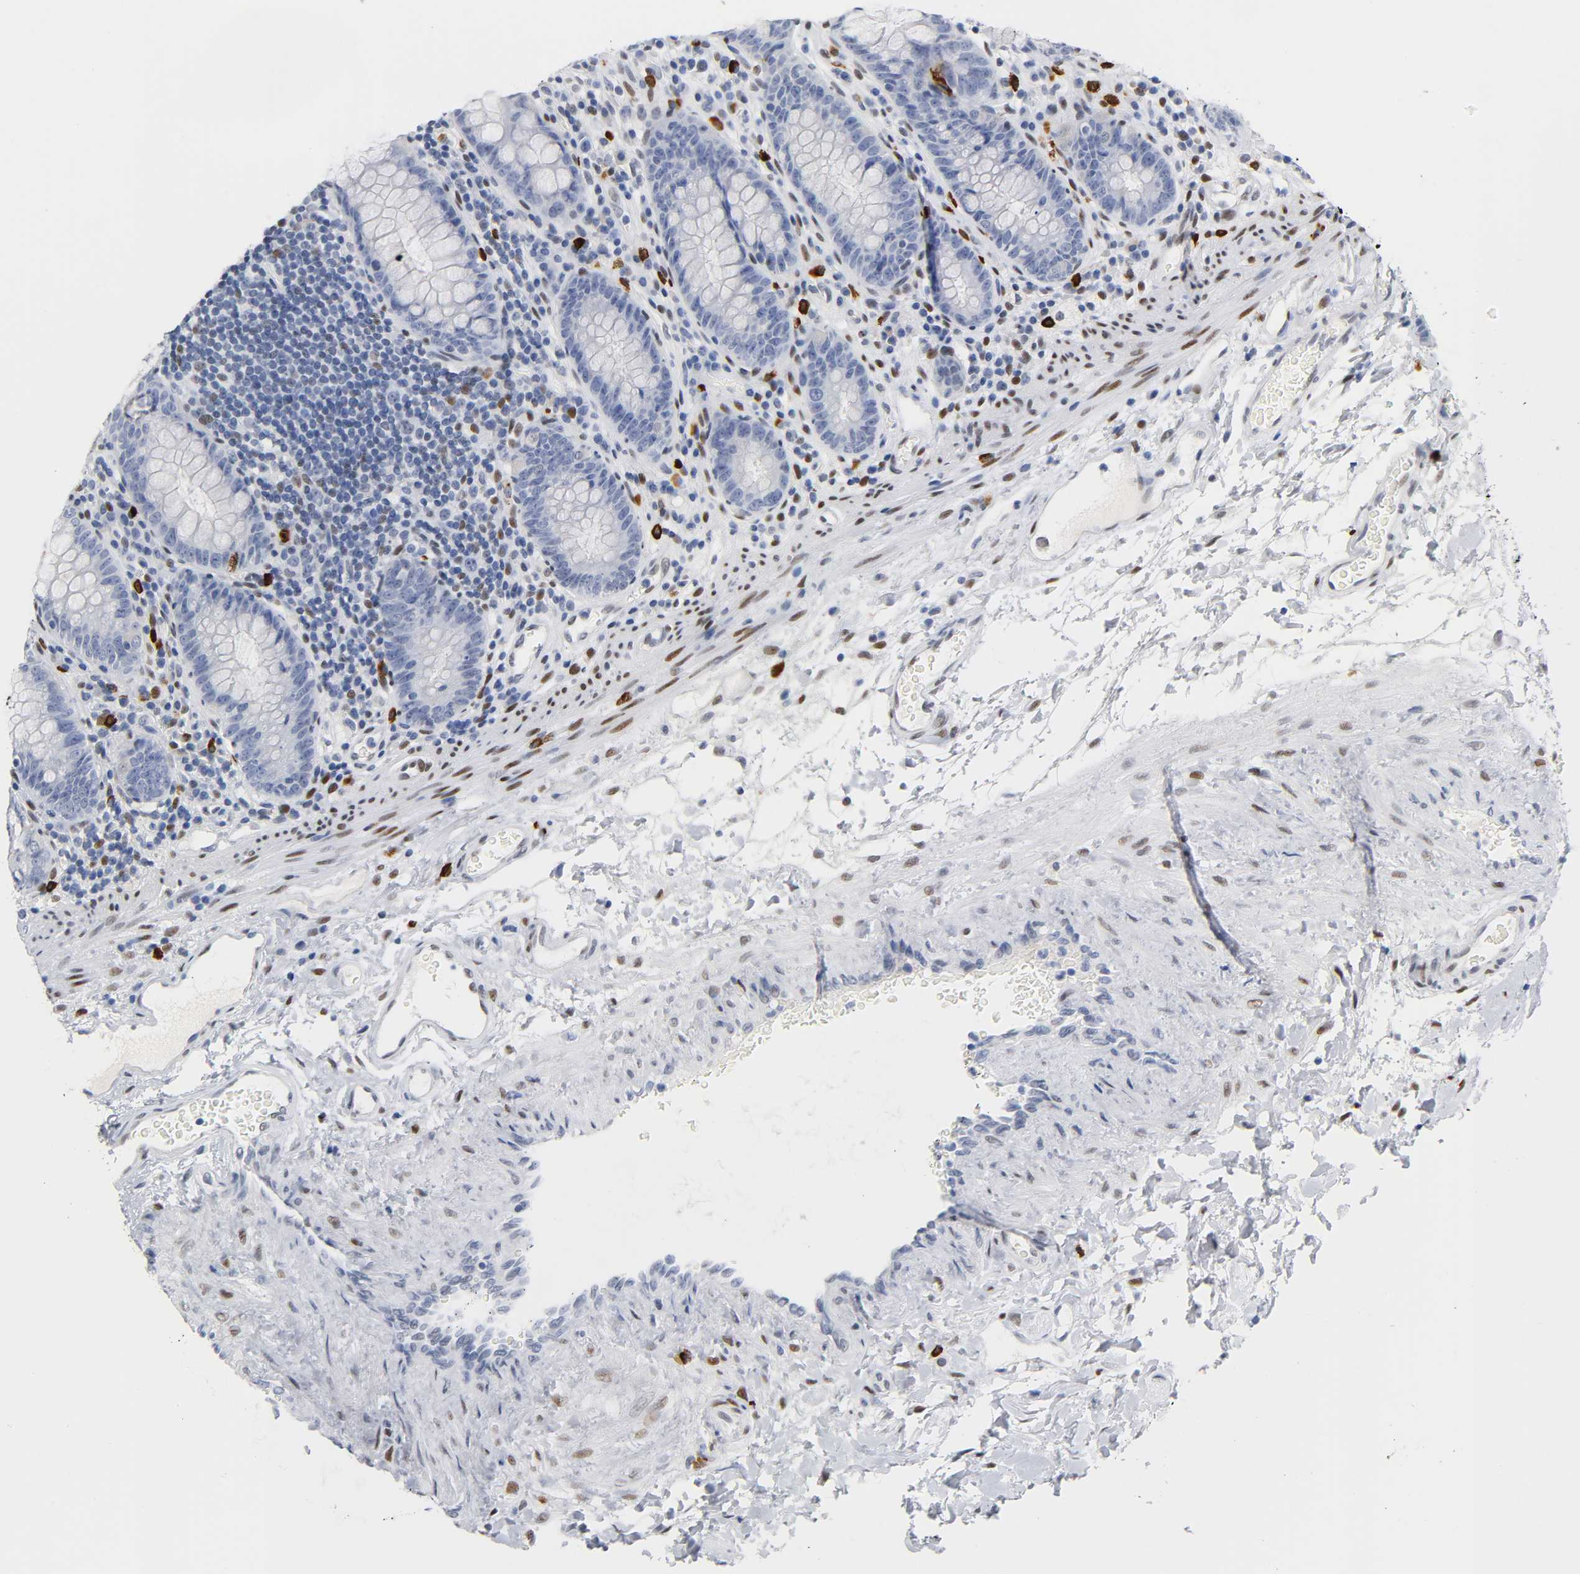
{"staining": {"intensity": "weak", "quantity": "25%-75%", "location": "nuclear"}, "tissue": "colon", "cell_type": "Endothelial cells", "image_type": "normal", "snomed": [{"axis": "morphology", "description": "Normal tissue, NOS"}, {"axis": "topography", "description": "Colon"}], "caption": "Brown immunohistochemical staining in normal colon shows weak nuclear positivity in approximately 25%-75% of endothelial cells. Using DAB (3,3'-diaminobenzidine) (brown) and hematoxylin (blue) stains, captured at high magnification using brightfield microscopy.", "gene": "NAB2", "patient": {"sex": "female", "age": 46}}